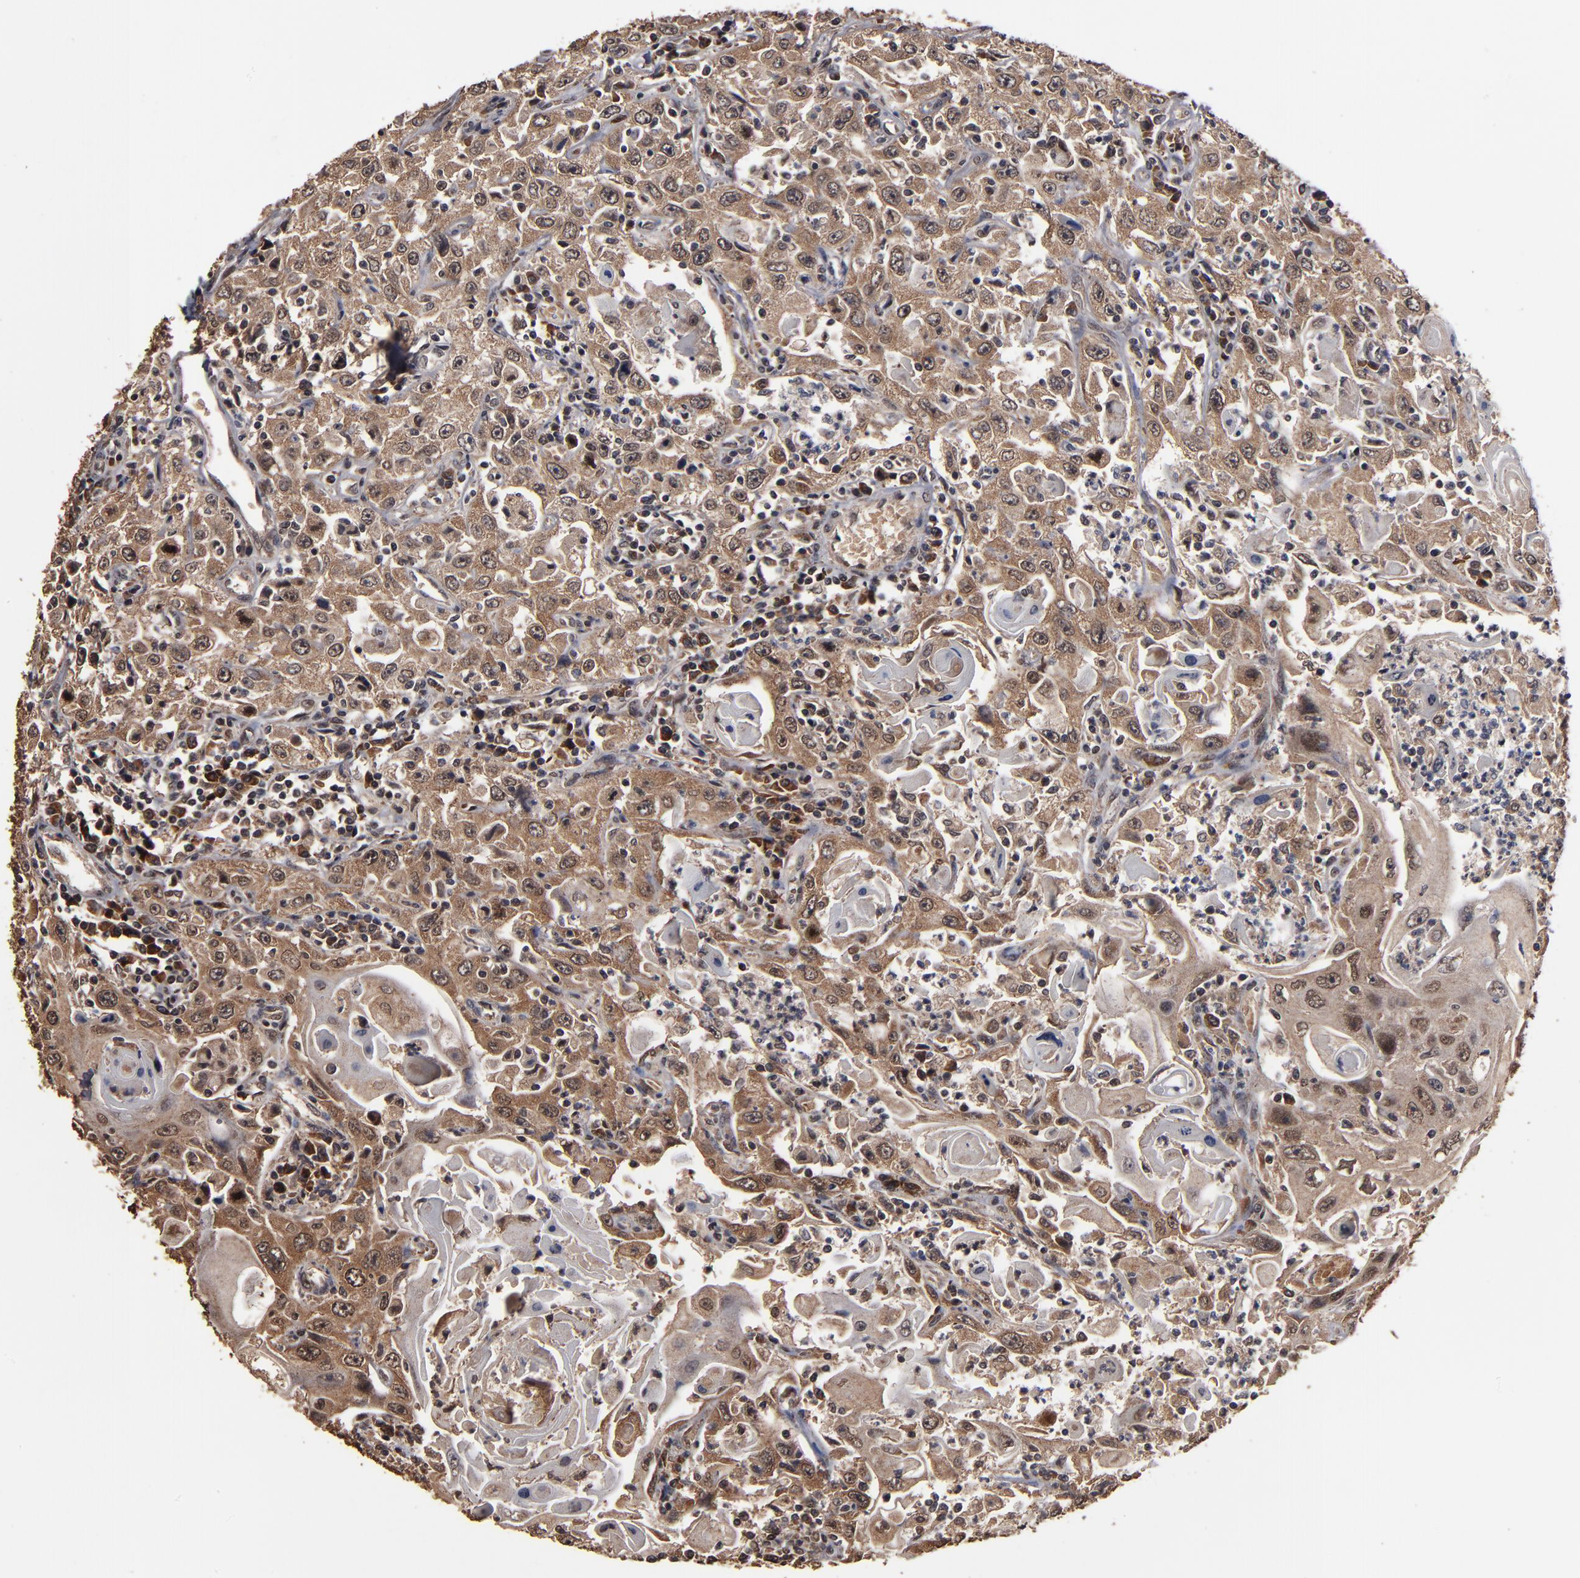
{"staining": {"intensity": "moderate", "quantity": ">75%", "location": "cytoplasmic/membranous,nuclear"}, "tissue": "head and neck cancer", "cell_type": "Tumor cells", "image_type": "cancer", "snomed": [{"axis": "morphology", "description": "Squamous cell carcinoma, NOS"}, {"axis": "topography", "description": "Oral tissue"}, {"axis": "topography", "description": "Head-Neck"}], "caption": "Immunohistochemical staining of head and neck cancer exhibits moderate cytoplasmic/membranous and nuclear protein expression in approximately >75% of tumor cells. (IHC, brightfield microscopy, high magnification).", "gene": "NXF2B", "patient": {"sex": "female", "age": 76}}